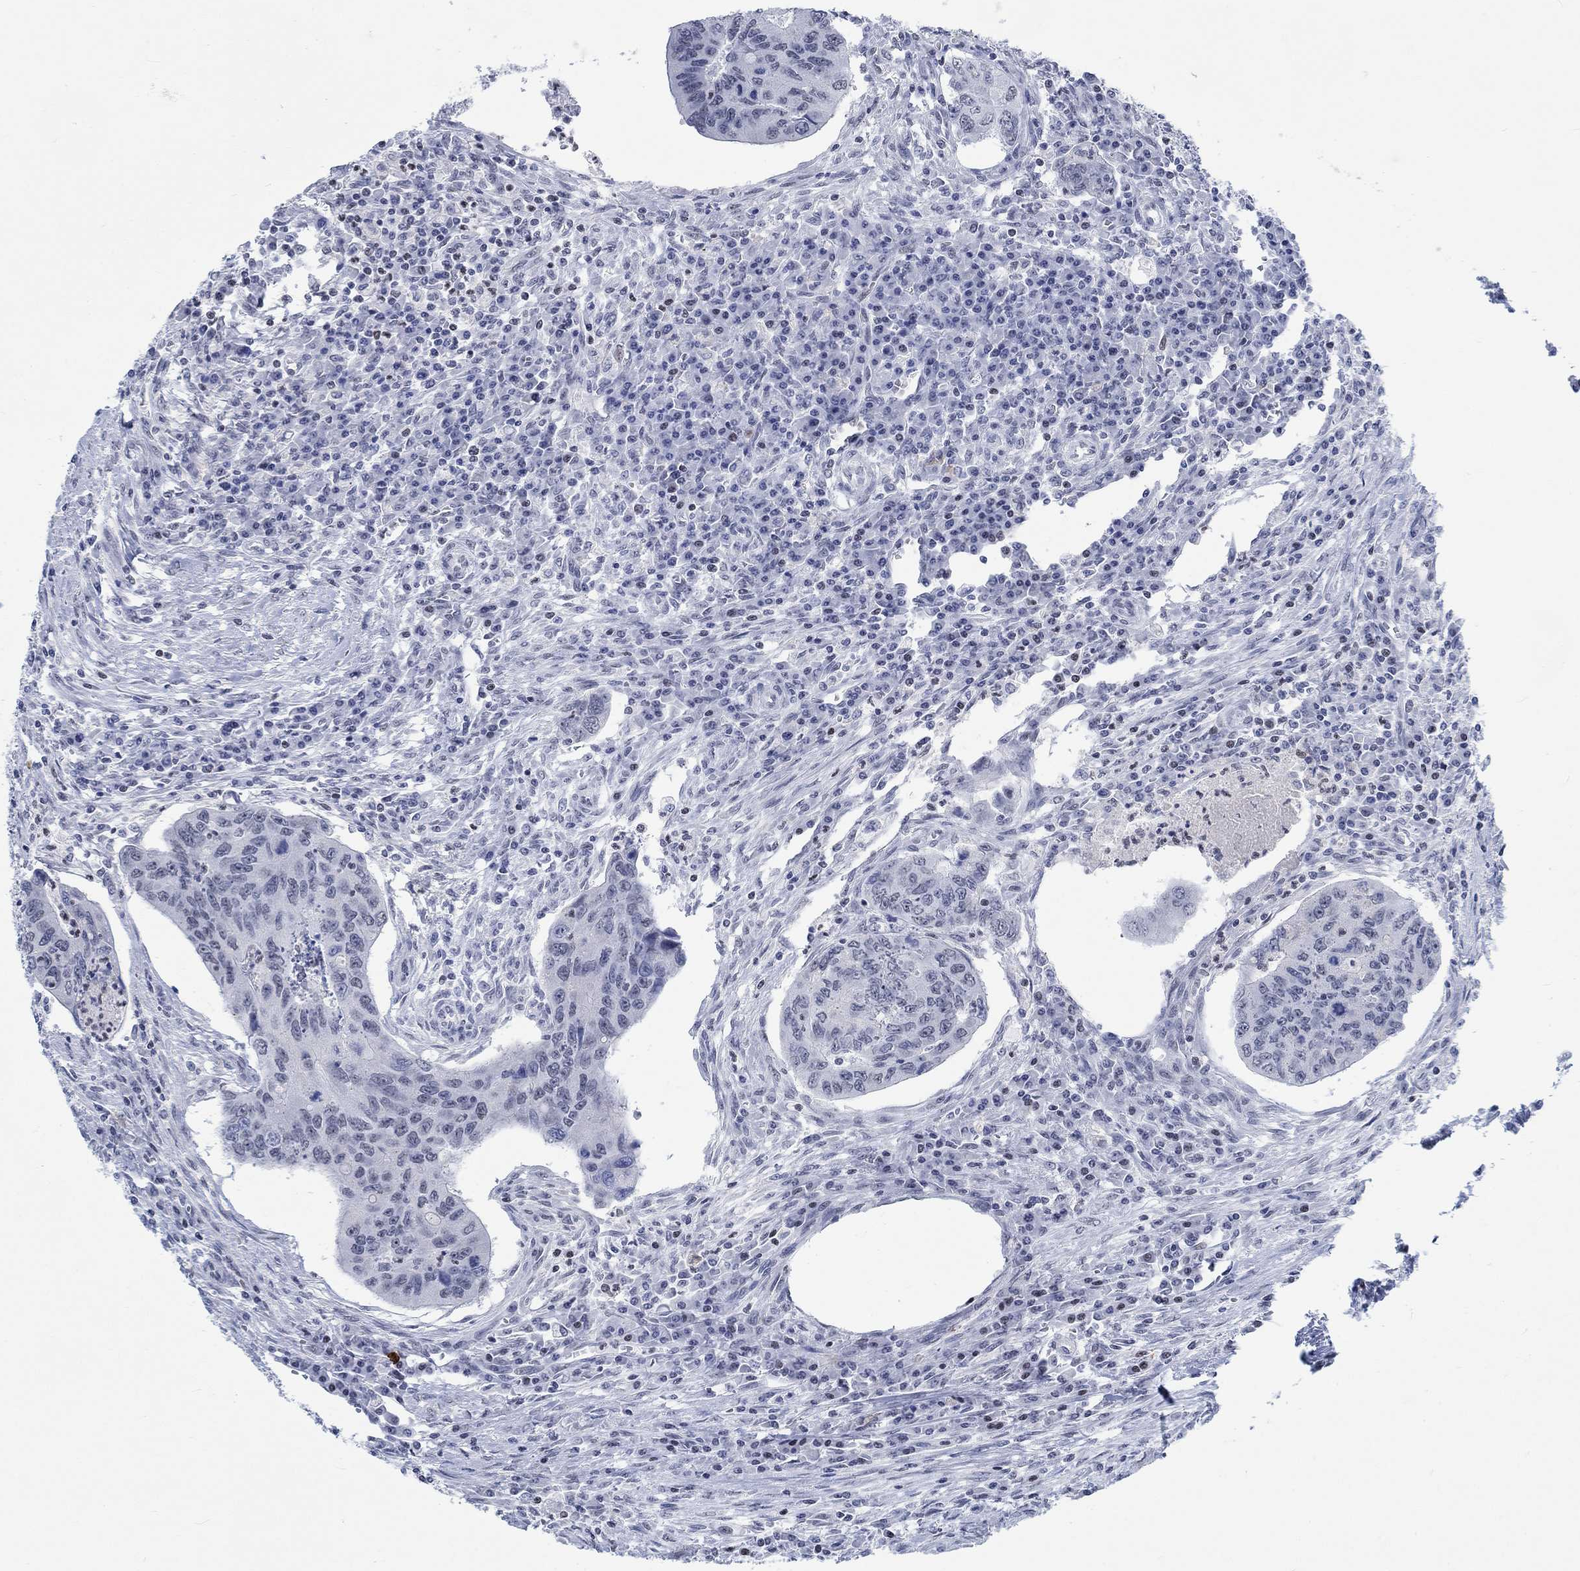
{"staining": {"intensity": "negative", "quantity": "none", "location": "none"}, "tissue": "colorectal cancer", "cell_type": "Tumor cells", "image_type": "cancer", "snomed": [{"axis": "morphology", "description": "Adenocarcinoma, NOS"}, {"axis": "topography", "description": "Colon"}], "caption": "Colorectal cancer (adenocarcinoma) was stained to show a protein in brown. There is no significant expression in tumor cells.", "gene": "KCNH8", "patient": {"sex": "male", "age": 53}}